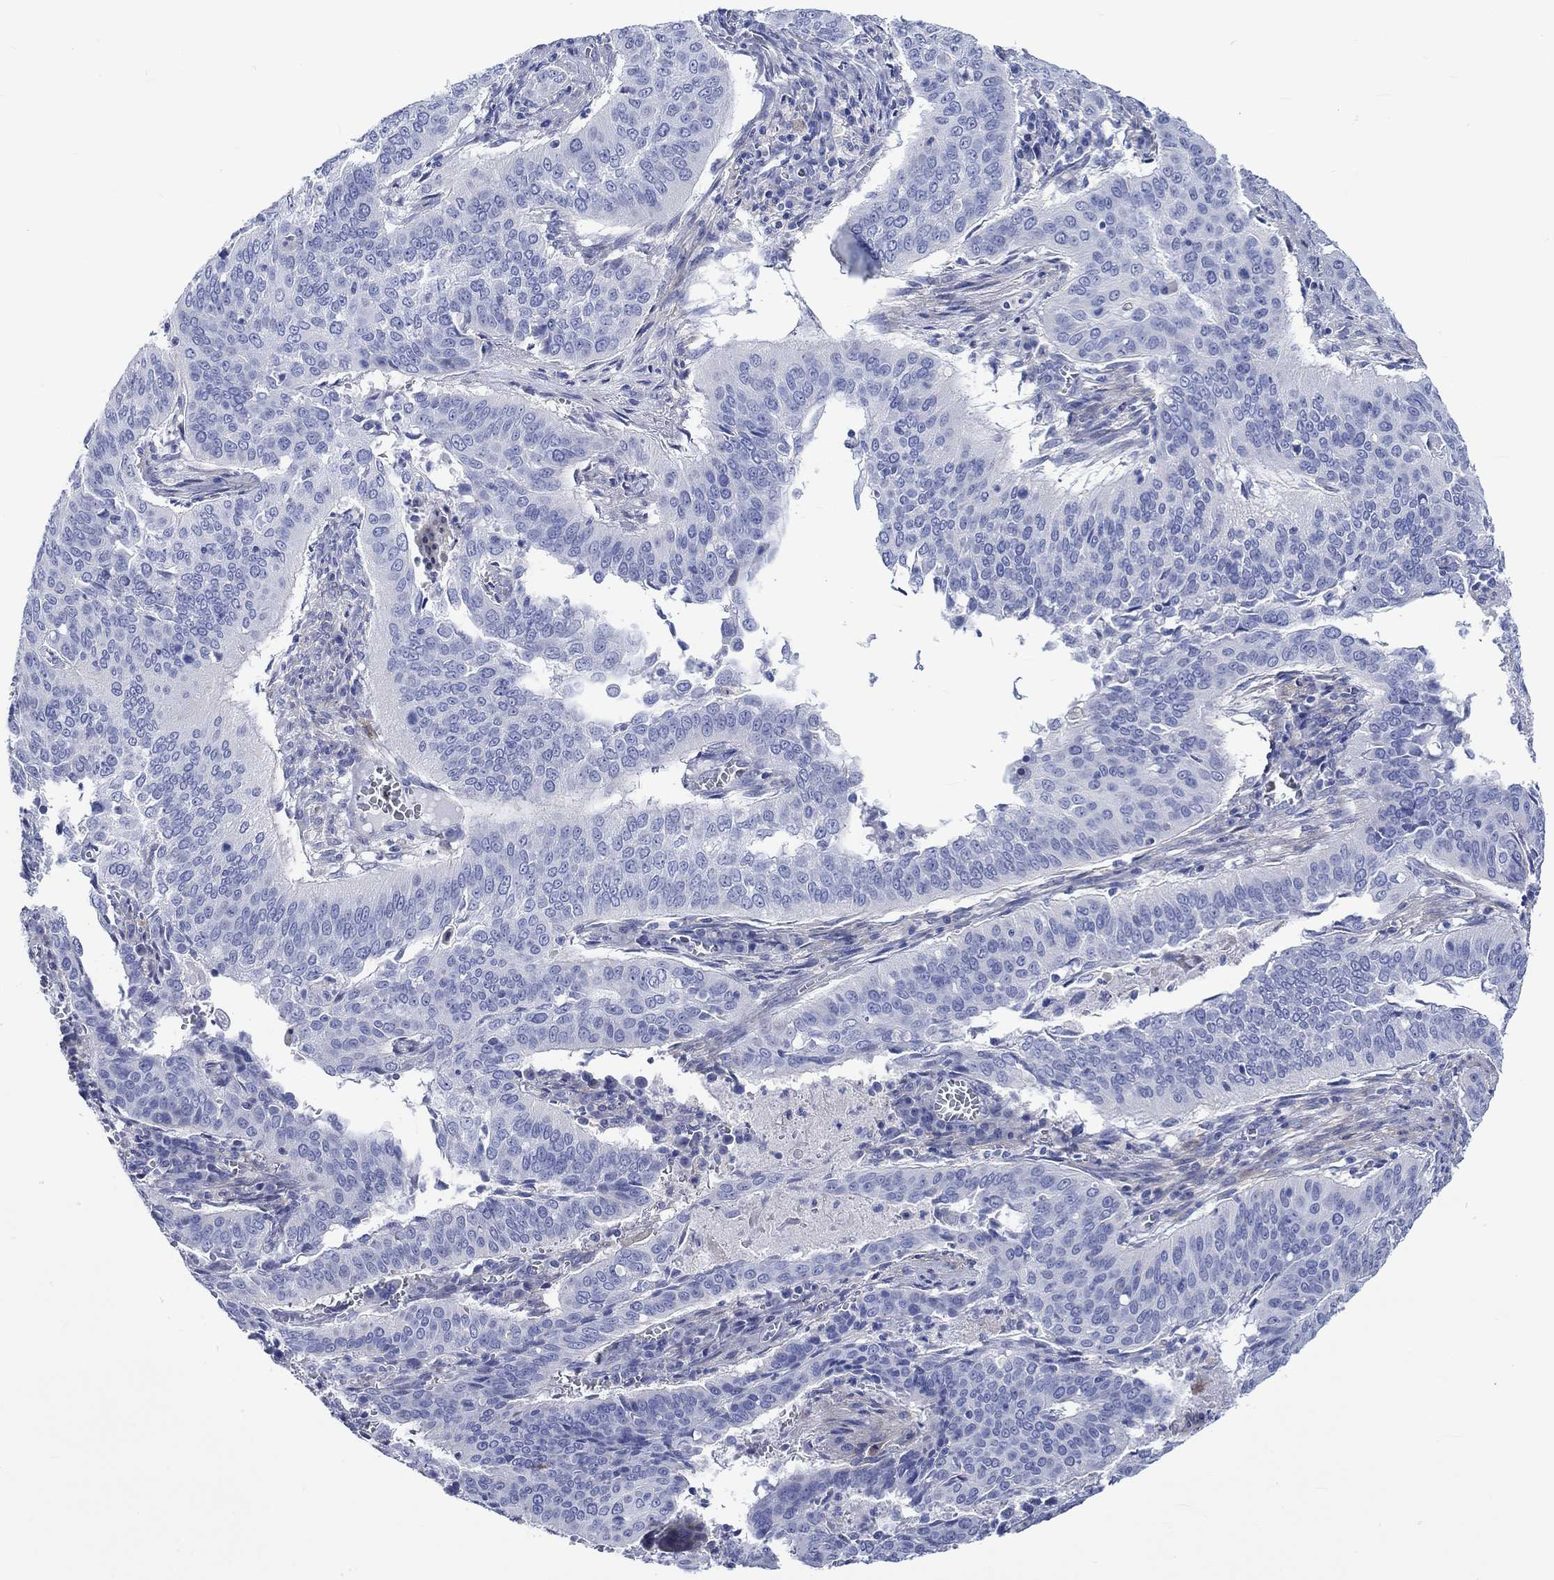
{"staining": {"intensity": "negative", "quantity": "none", "location": "none"}, "tissue": "cervical cancer", "cell_type": "Tumor cells", "image_type": "cancer", "snomed": [{"axis": "morphology", "description": "Squamous cell carcinoma, NOS"}, {"axis": "topography", "description": "Cervix"}], "caption": "There is no significant positivity in tumor cells of cervical cancer.", "gene": "NRIP3", "patient": {"sex": "female", "age": 39}}